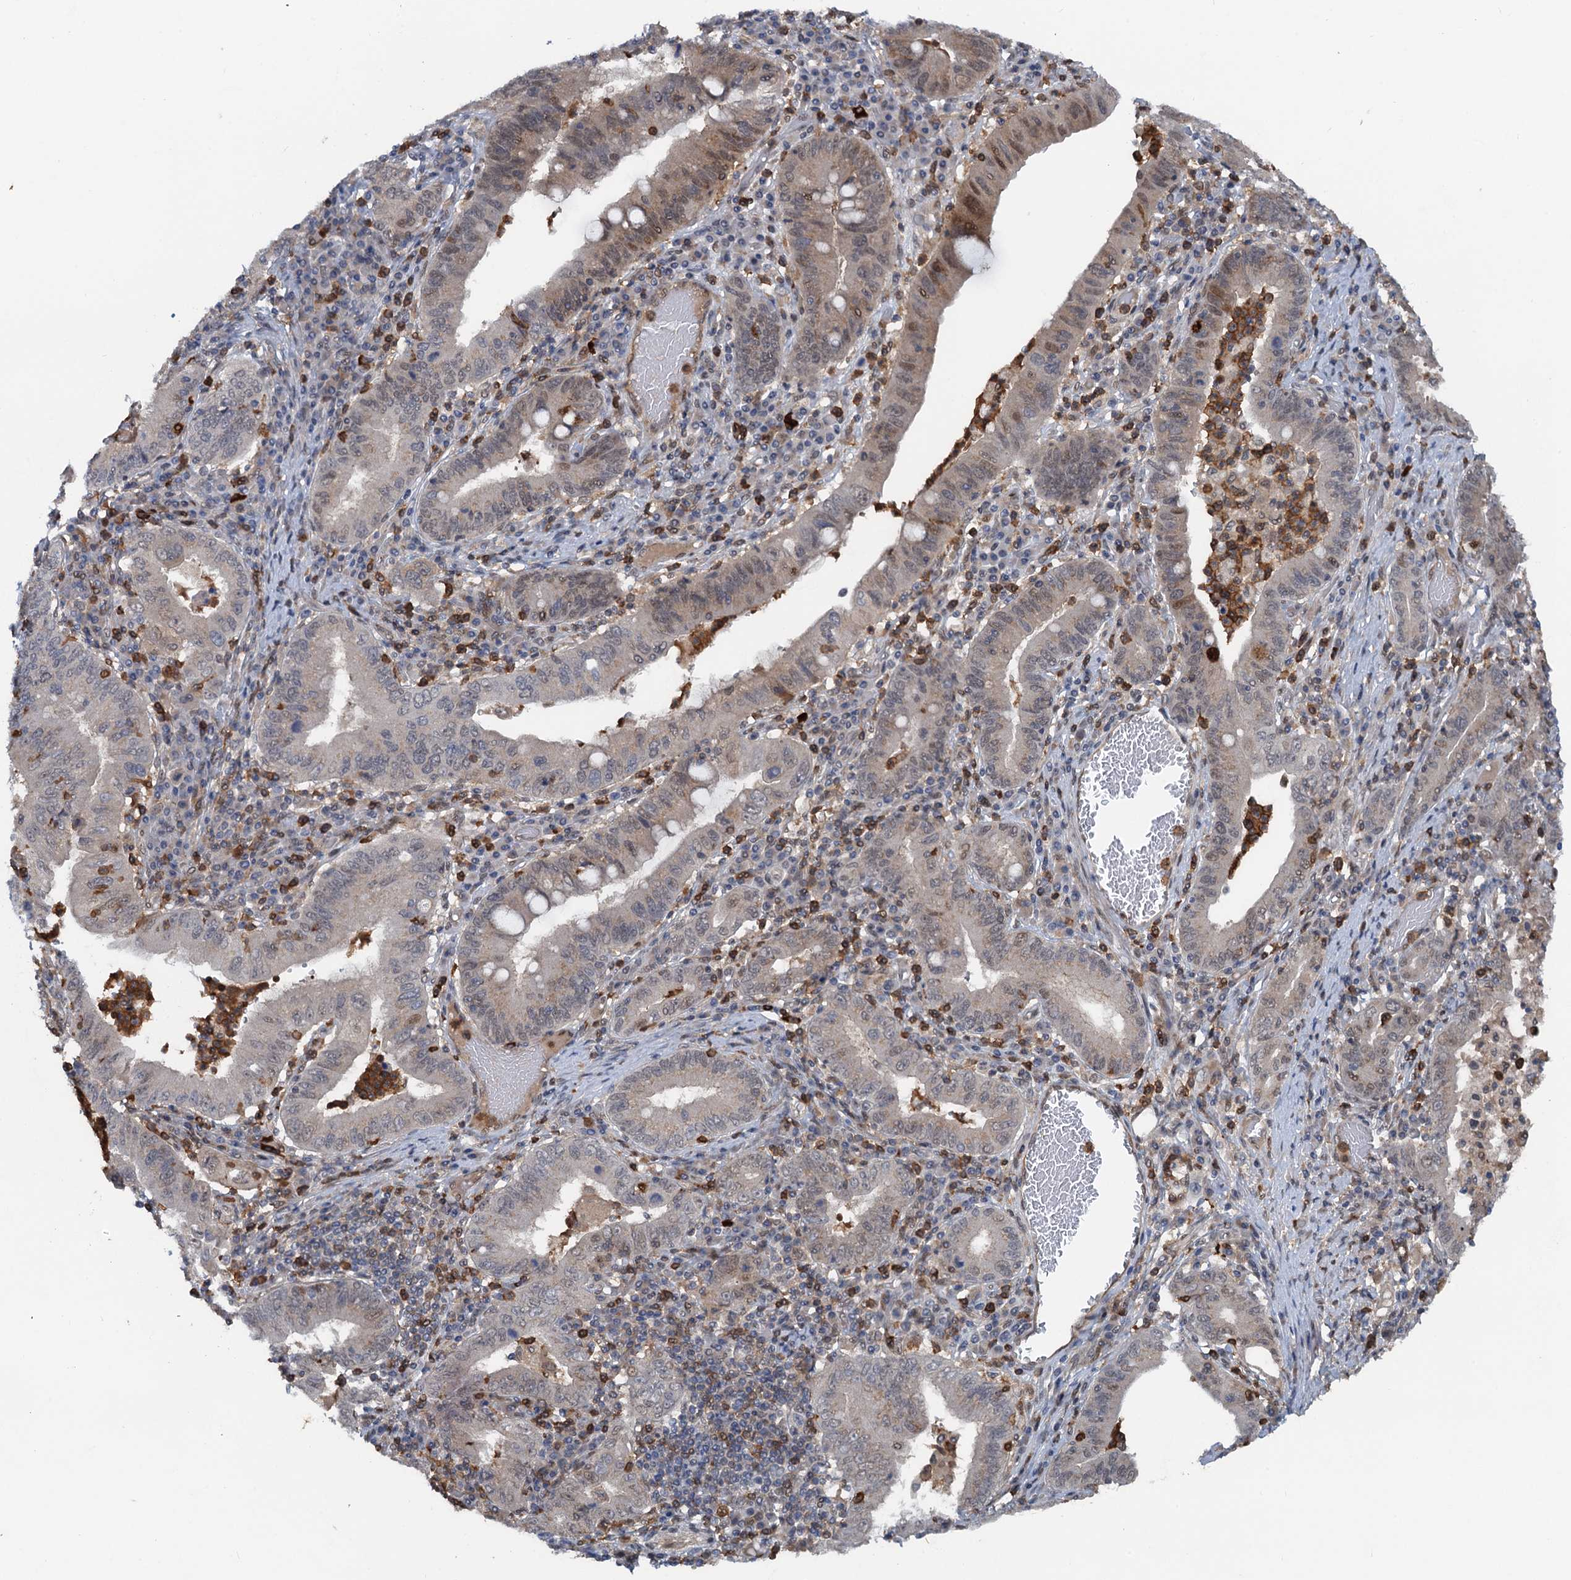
{"staining": {"intensity": "moderate", "quantity": "<25%", "location": "nuclear"}, "tissue": "stomach cancer", "cell_type": "Tumor cells", "image_type": "cancer", "snomed": [{"axis": "morphology", "description": "Normal tissue, NOS"}, {"axis": "morphology", "description": "Adenocarcinoma, NOS"}, {"axis": "topography", "description": "Esophagus"}, {"axis": "topography", "description": "Stomach, upper"}, {"axis": "topography", "description": "Peripheral nerve tissue"}], "caption": "High-power microscopy captured an immunohistochemistry (IHC) micrograph of adenocarcinoma (stomach), revealing moderate nuclear positivity in approximately <25% of tumor cells.", "gene": "ZNF609", "patient": {"sex": "male", "age": 62}}